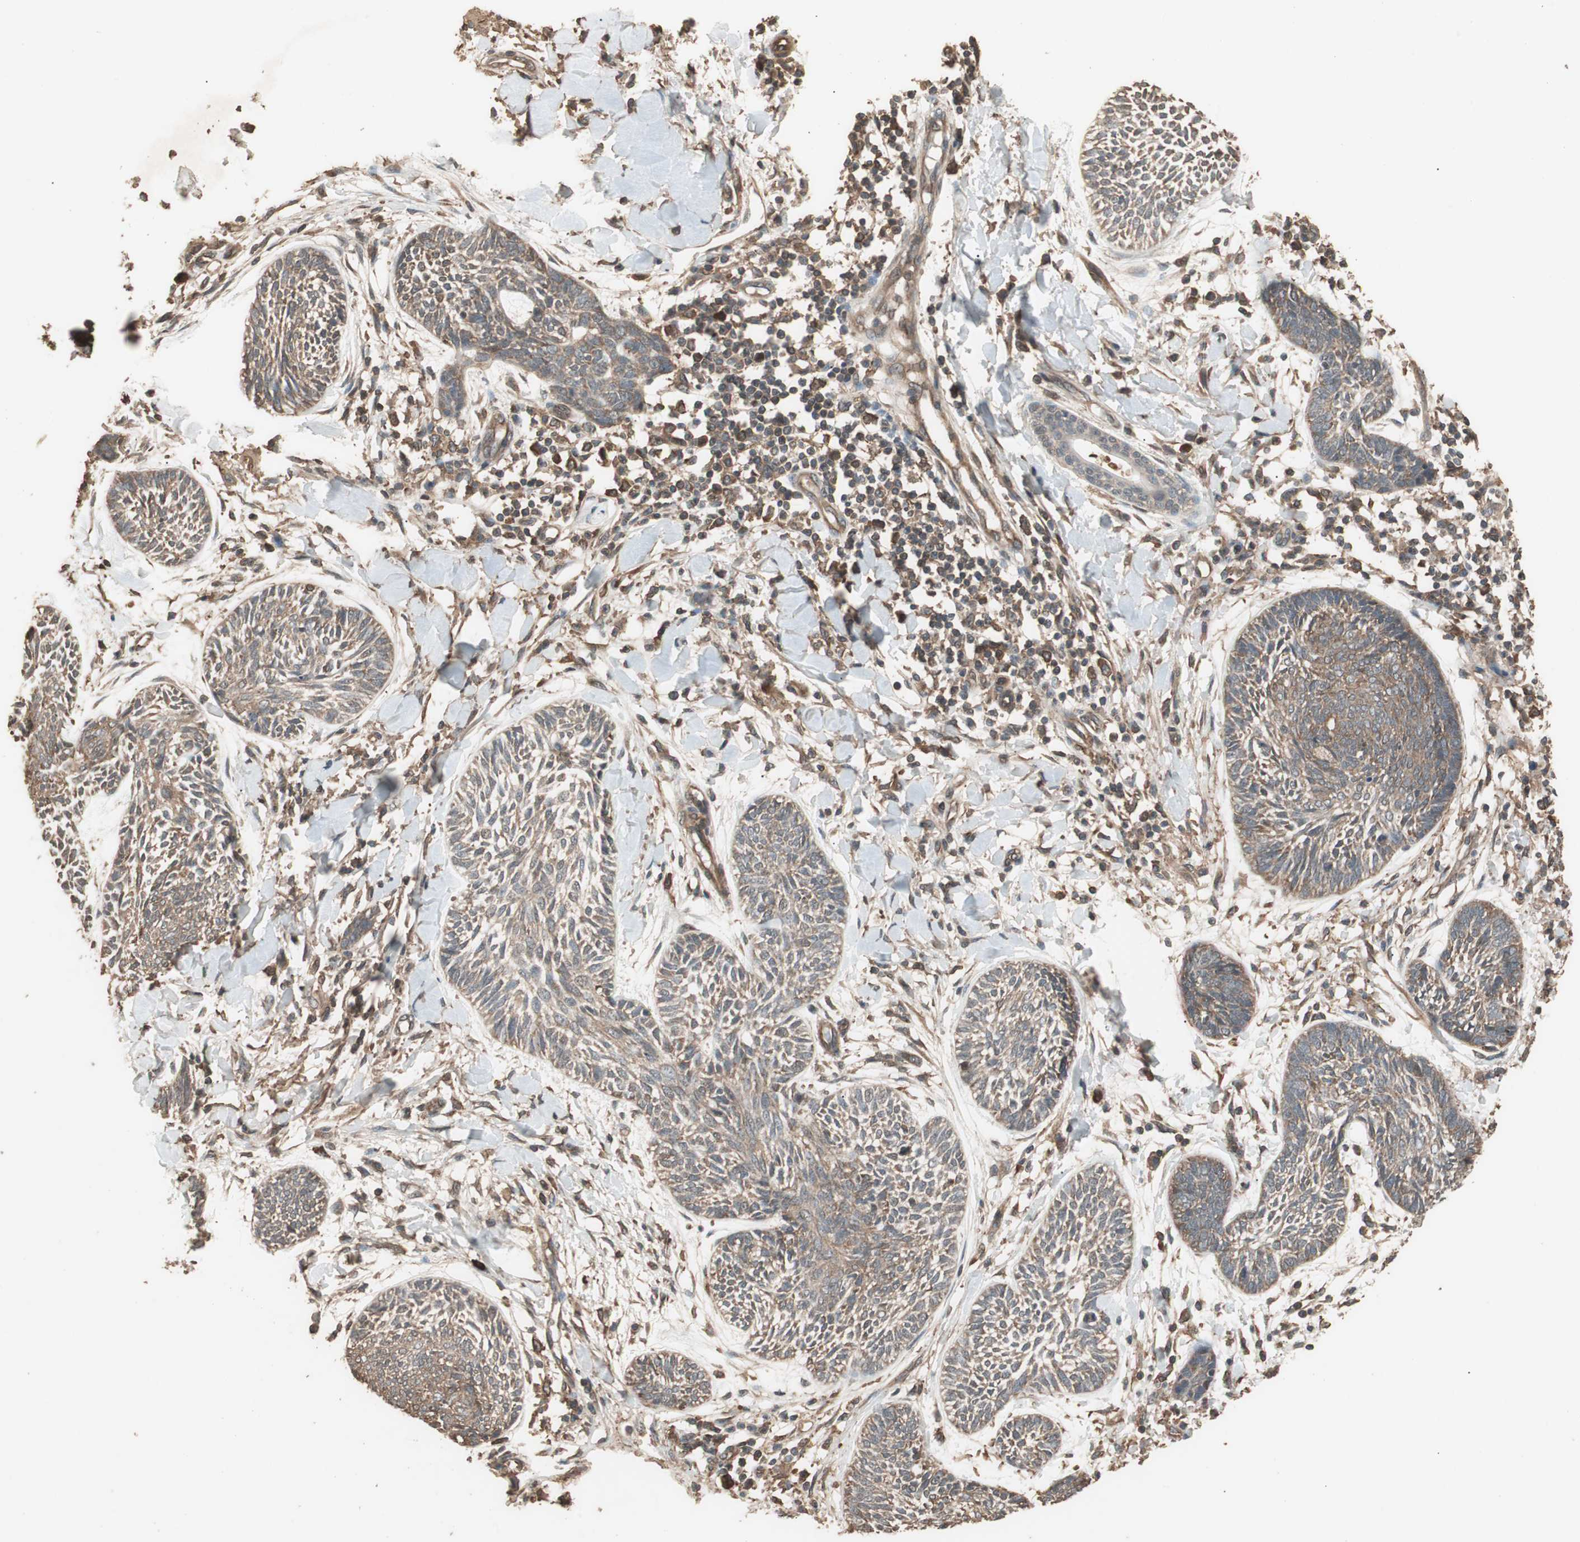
{"staining": {"intensity": "weak", "quantity": "25%-75%", "location": "cytoplasmic/membranous"}, "tissue": "skin cancer", "cell_type": "Tumor cells", "image_type": "cancer", "snomed": [{"axis": "morphology", "description": "Papilloma, NOS"}, {"axis": "morphology", "description": "Basal cell carcinoma"}, {"axis": "topography", "description": "Skin"}], "caption": "A brown stain shows weak cytoplasmic/membranous staining of a protein in skin cancer (basal cell carcinoma) tumor cells.", "gene": "CCN4", "patient": {"sex": "male", "age": 87}}